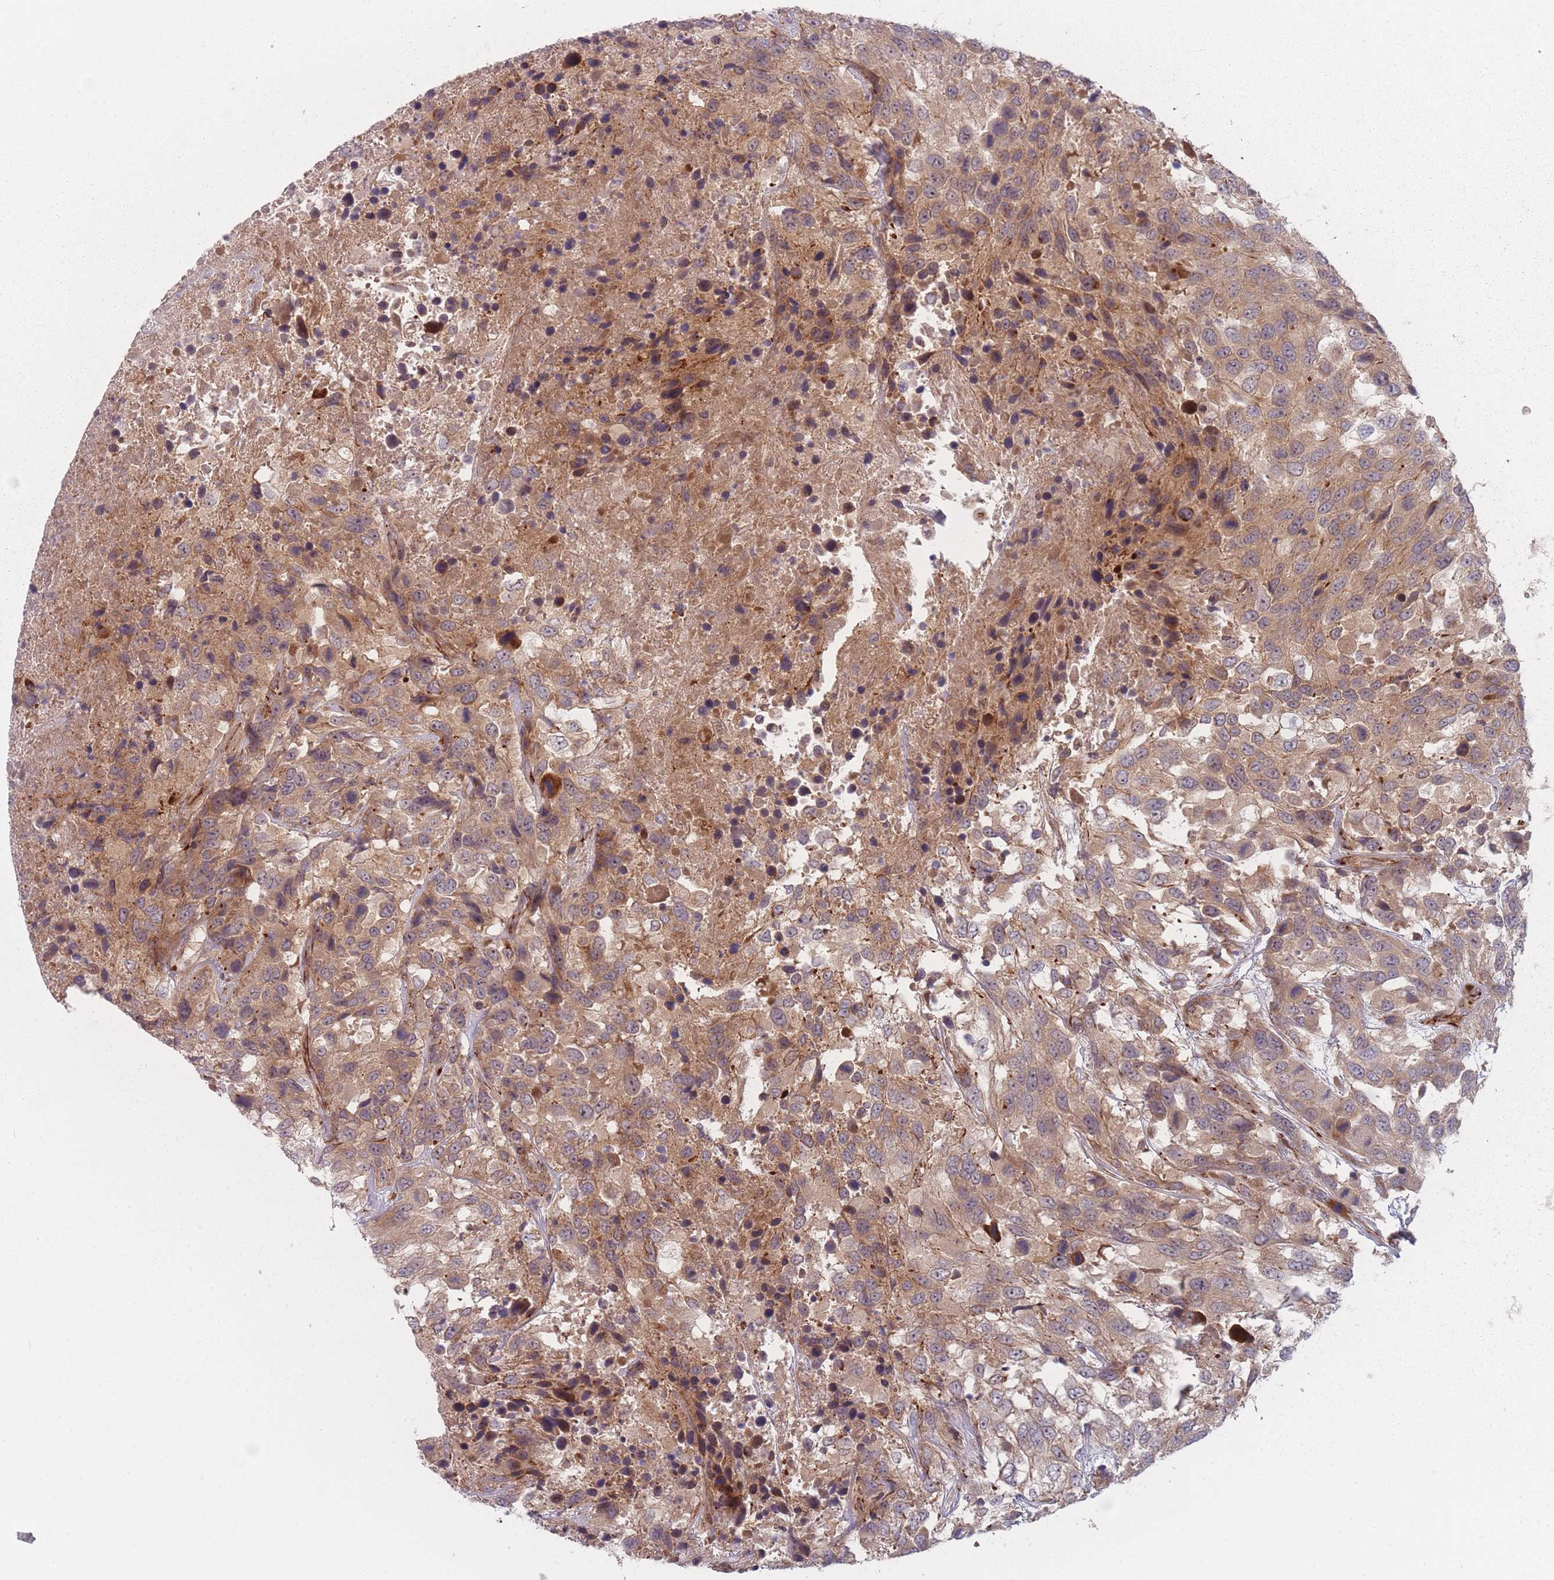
{"staining": {"intensity": "weak", "quantity": ">75%", "location": "cytoplasmic/membranous"}, "tissue": "urothelial cancer", "cell_type": "Tumor cells", "image_type": "cancer", "snomed": [{"axis": "morphology", "description": "Urothelial carcinoma, High grade"}, {"axis": "topography", "description": "Urinary bladder"}], "caption": "Urothelial carcinoma (high-grade) stained with DAB IHC displays low levels of weak cytoplasmic/membranous expression in approximately >75% of tumor cells. (DAB IHC, brown staining for protein, blue staining for nuclei).", "gene": "EEF1AKMT2", "patient": {"sex": "female", "age": 70}}